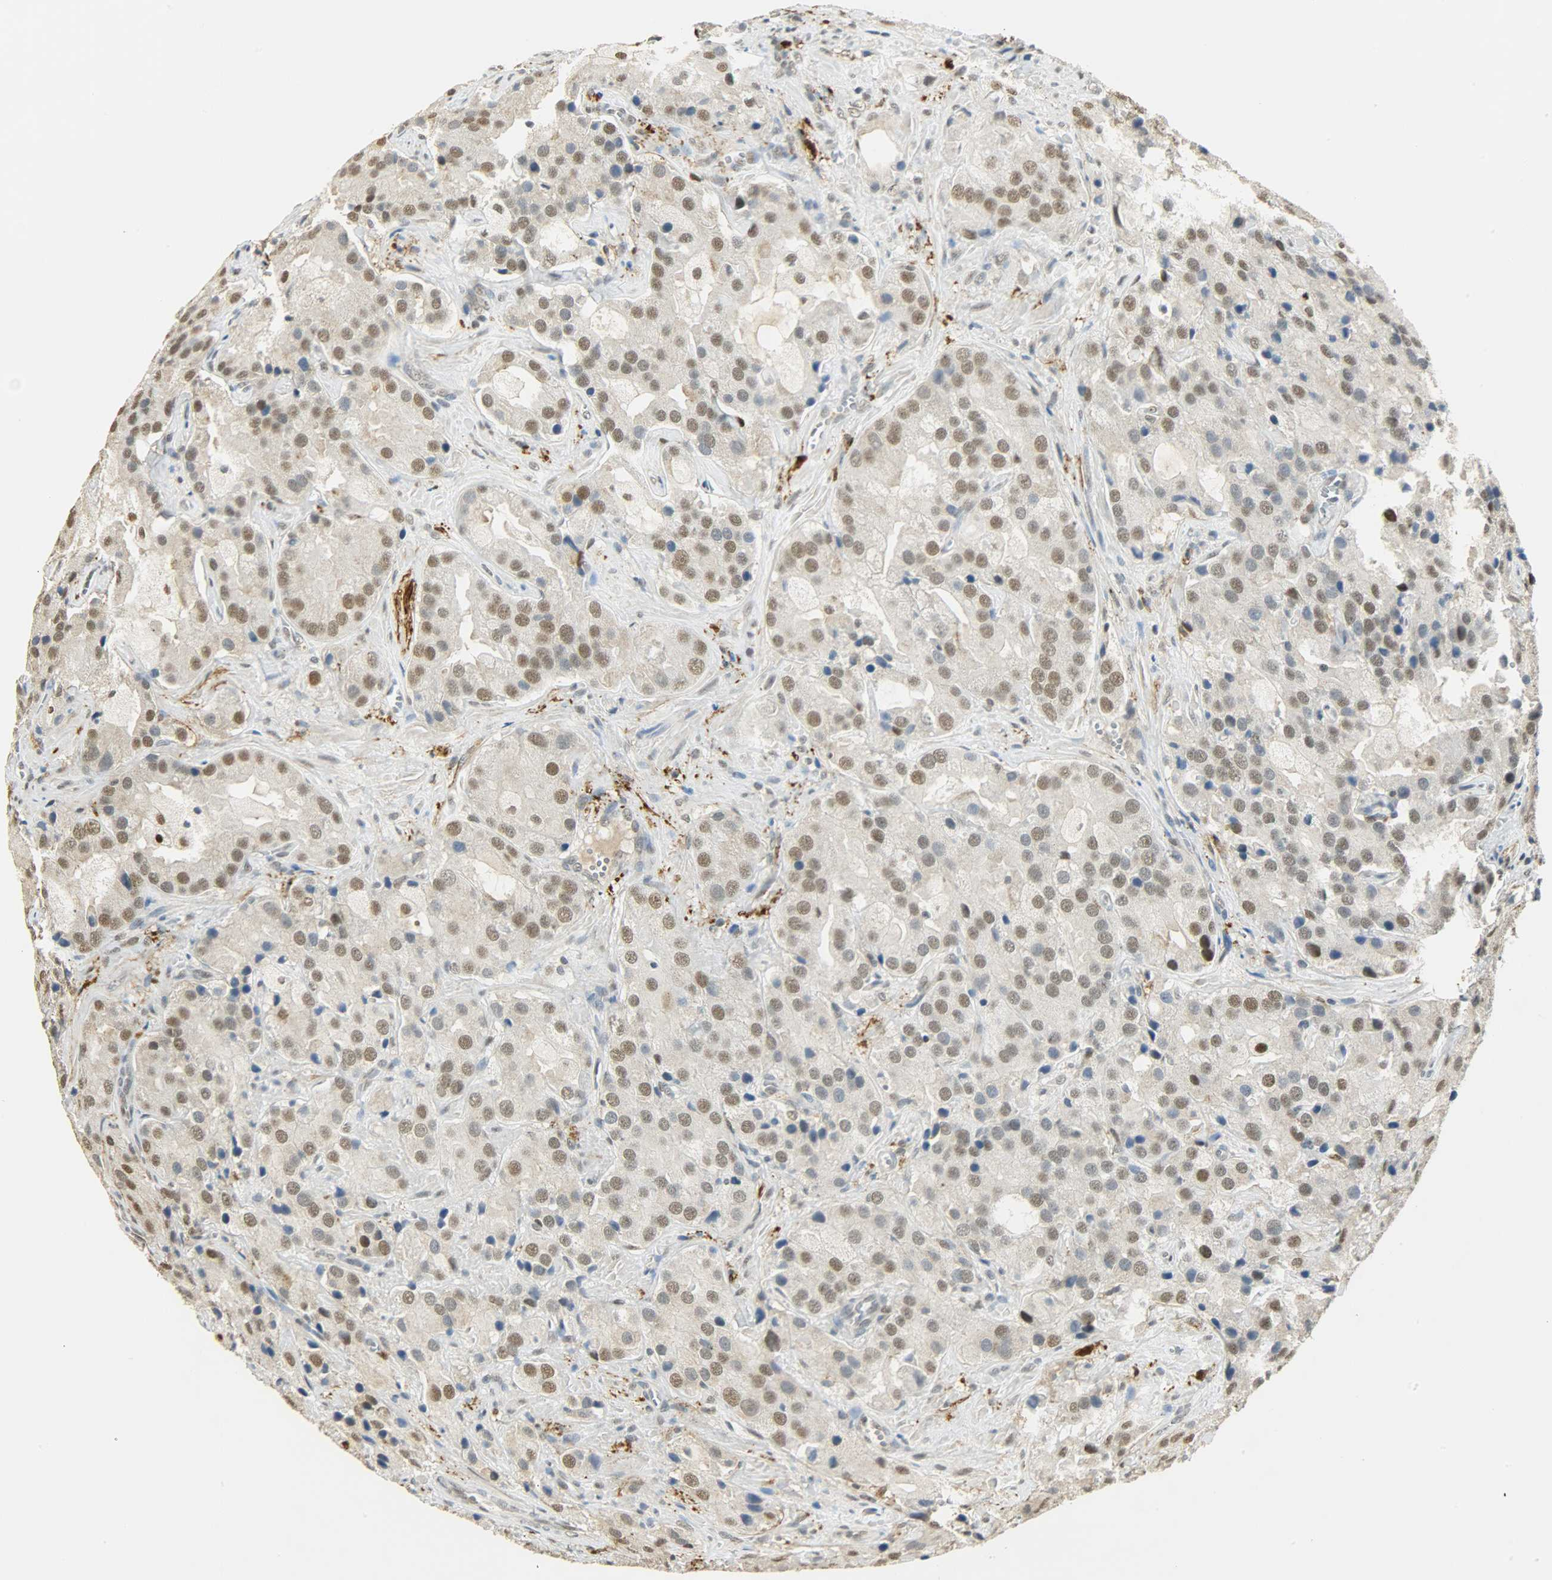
{"staining": {"intensity": "moderate", "quantity": ">75%", "location": "nuclear"}, "tissue": "prostate cancer", "cell_type": "Tumor cells", "image_type": "cancer", "snomed": [{"axis": "morphology", "description": "Adenocarcinoma, High grade"}, {"axis": "topography", "description": "Prostate"}], "caption": "Immunohistochemistry (DAB (3,3'-diaminobenzidine)) staining of high-grade adenocarcinoma (prostate) shows moderate nuclear protein positivity in approximately >75% of tumor cells.", "gene": "NGFR", "patient": {"sex": "male", "age": 70}}